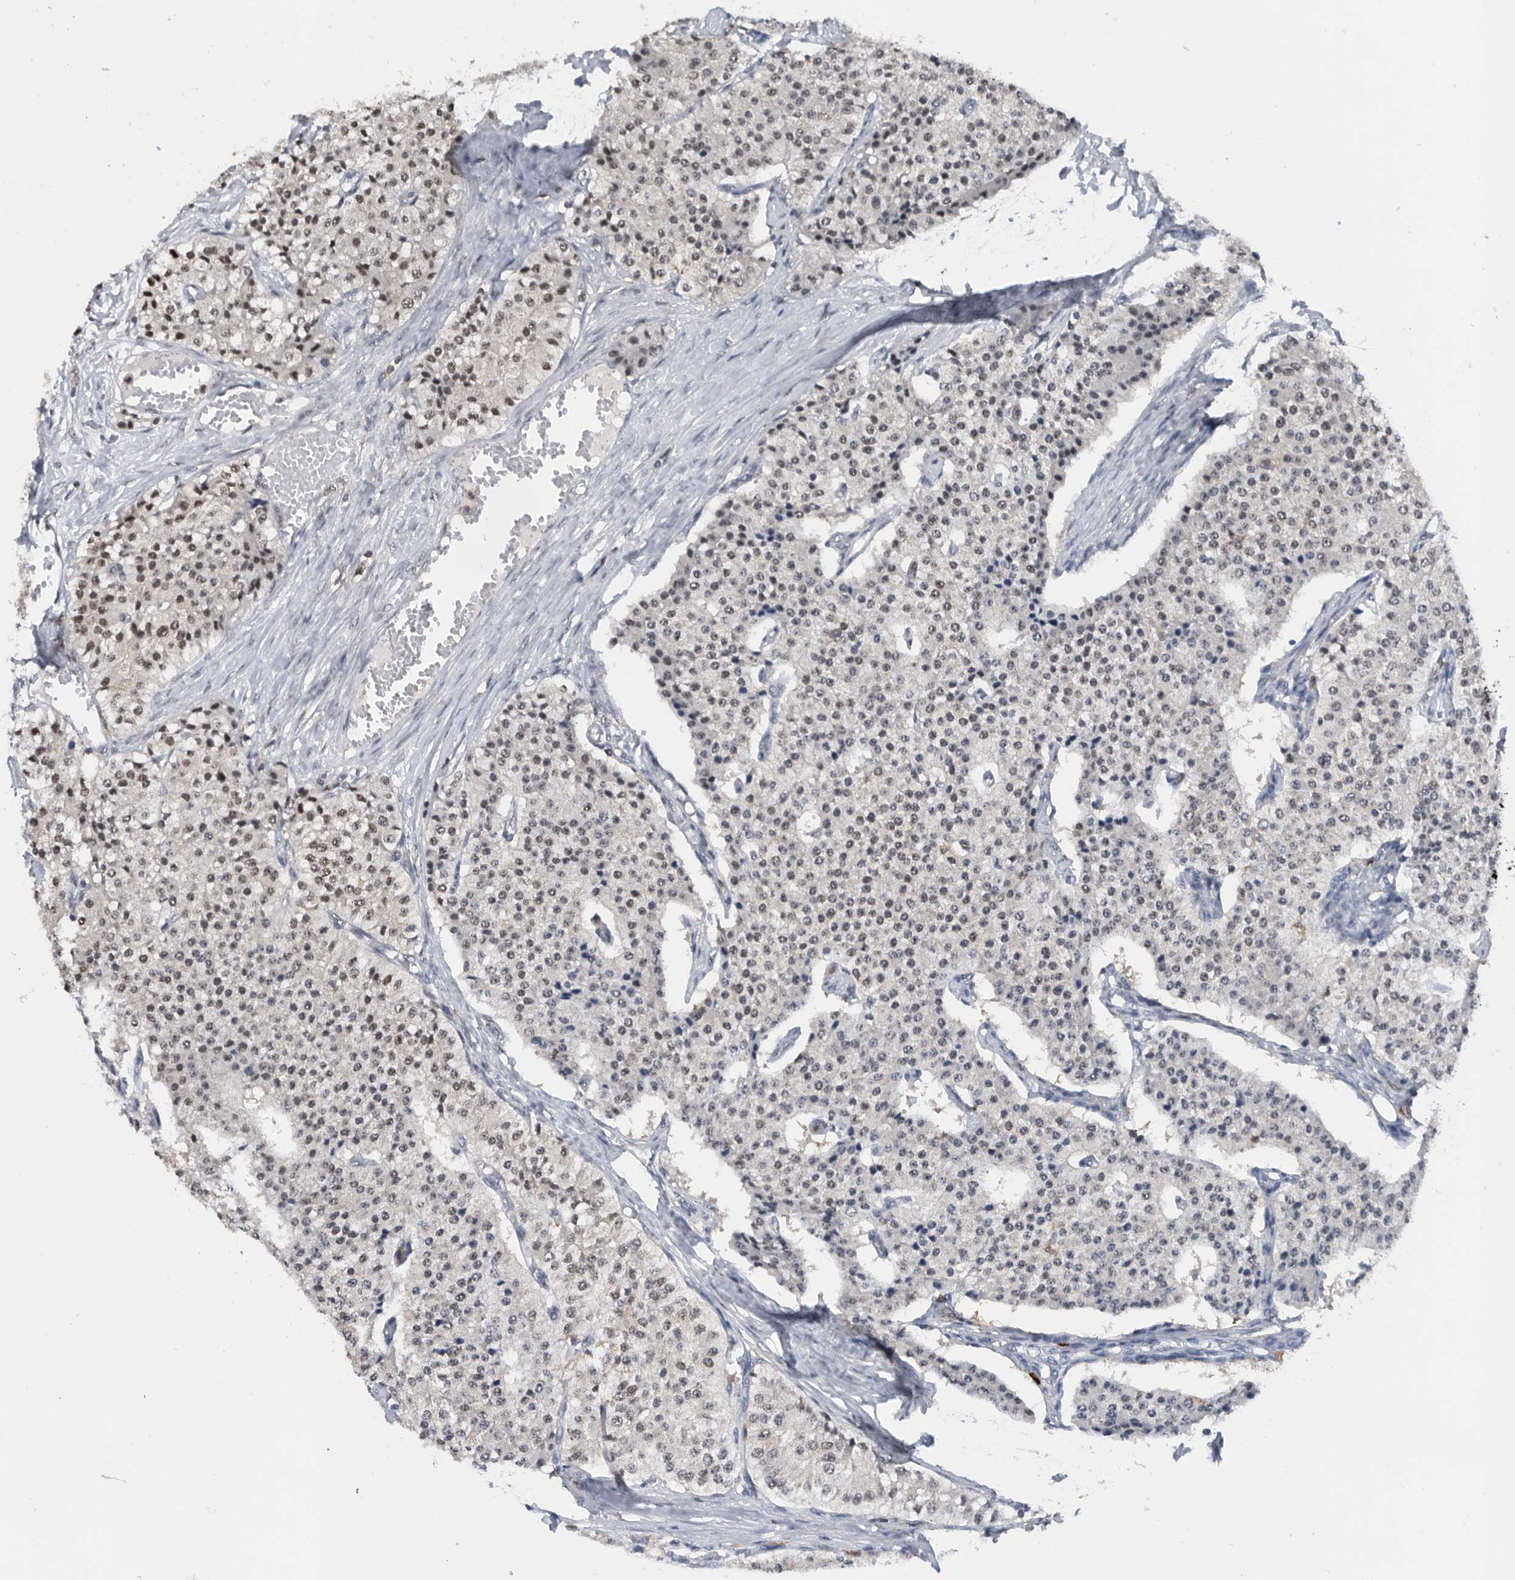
{"staining": {"intensity": "weak", "quantity": "<25%", "location": "nuclear"}, "tissue": "carcinoid", "cell_type": "Tumor cells", "image_type": "cancer", "snomed": [{"axis": "morphology", "description": "Carcinoid, malignant, NOS"}, {"axis": "topography", "description": "Colon"}], "caption": "Carcinoid (malignant) stained for a protein using IHC reveals no positivity tumor cells.", "gene": "ZNF260", "patient": {"sex": "female", "age": 52}}